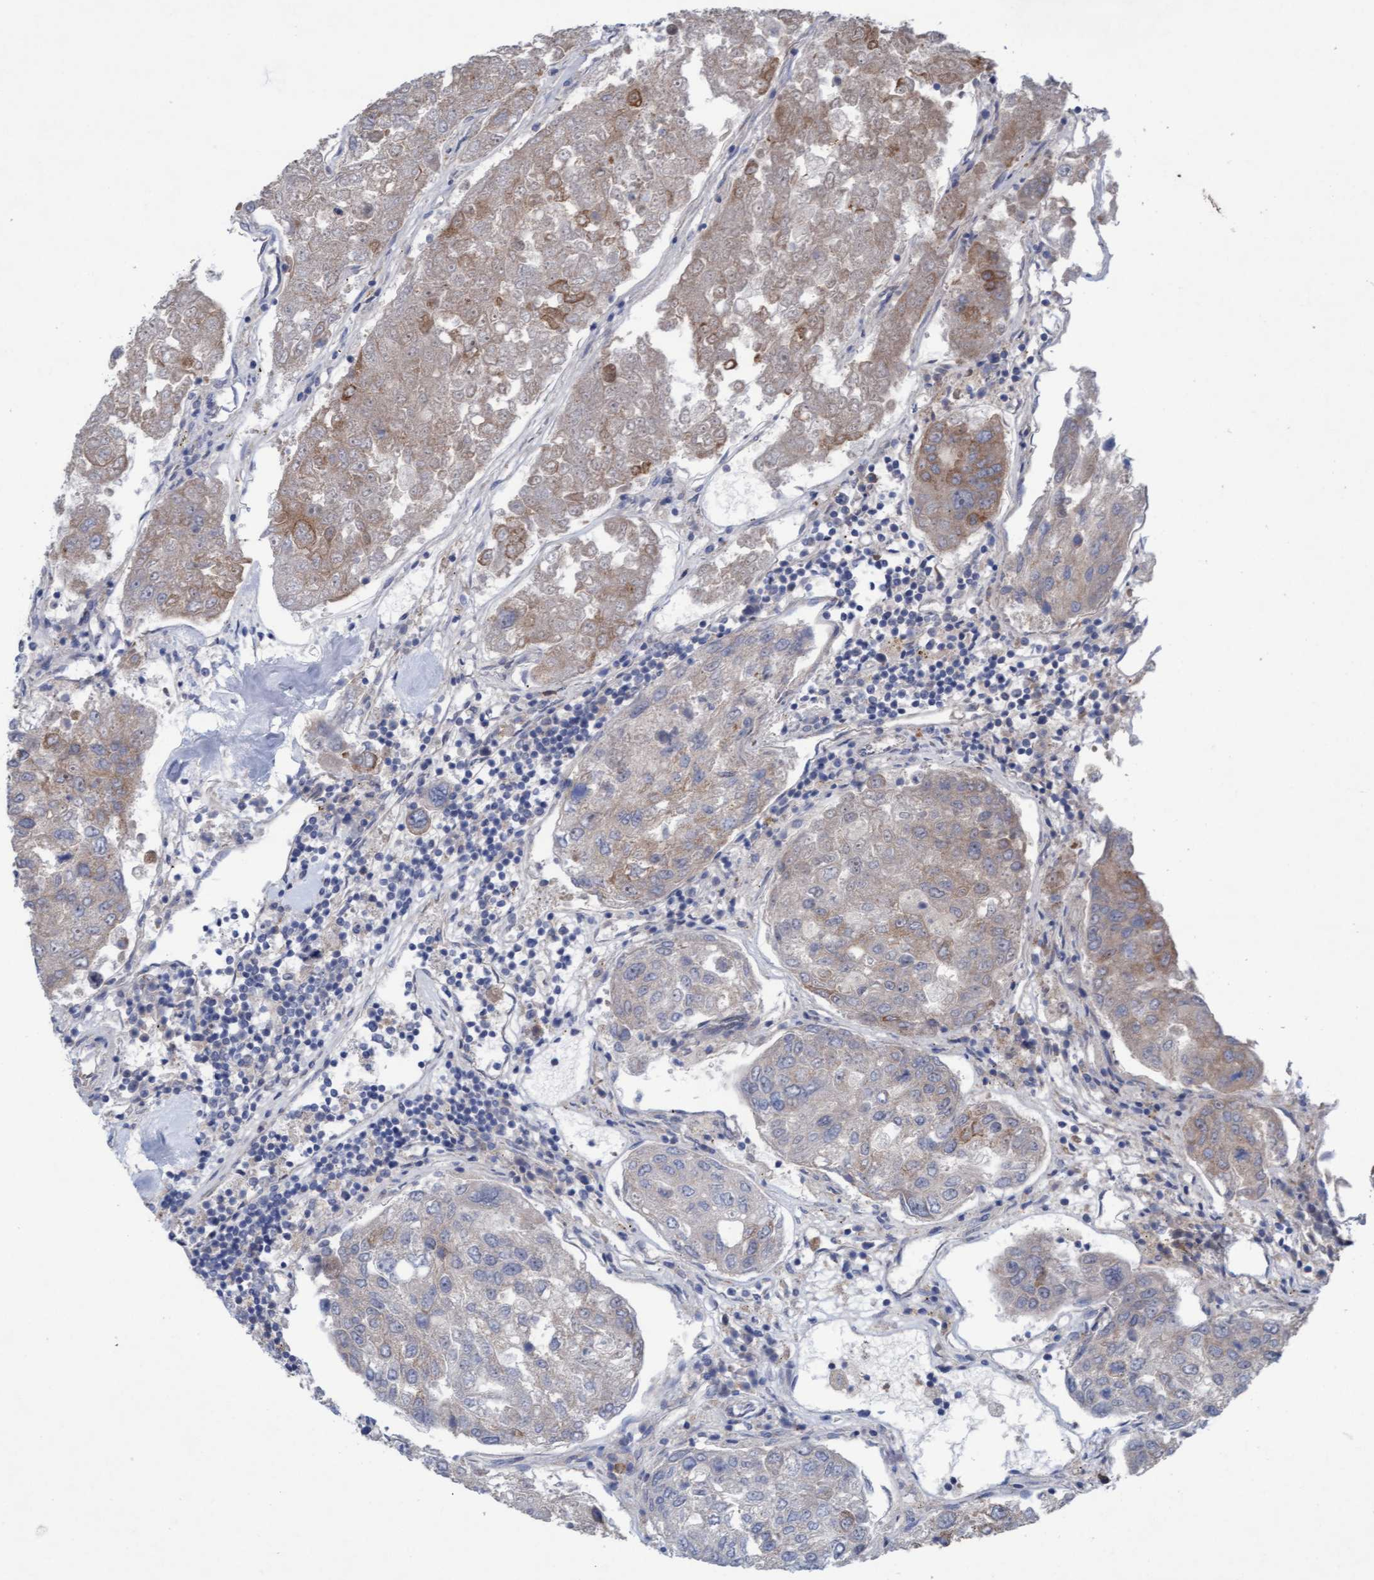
{"staining": {"intensity": "weak", "quantity": "25%-75%", "location": "cytoplasmic/membranous"}, "tissue": "urothelial cancer", "cell_type": "Tumor cells", "image_type": "cancer", "snomed": [{"axis": "morphology", "description": "Urothelial carcinoma, High grade"}, {"axis": "topography", "description": "Lymph node"}, {"axis": "topography", "description": "Urinary bladder"}], "caption": "Tumor cells demonstrate low levels of weak cytoplasmic/membranous positivity in approximately 25%-75% of cells in high-grade urothelial carcinoma.", "gene": "PLCD1", "patient": {"sex": "male", "age": 51}}